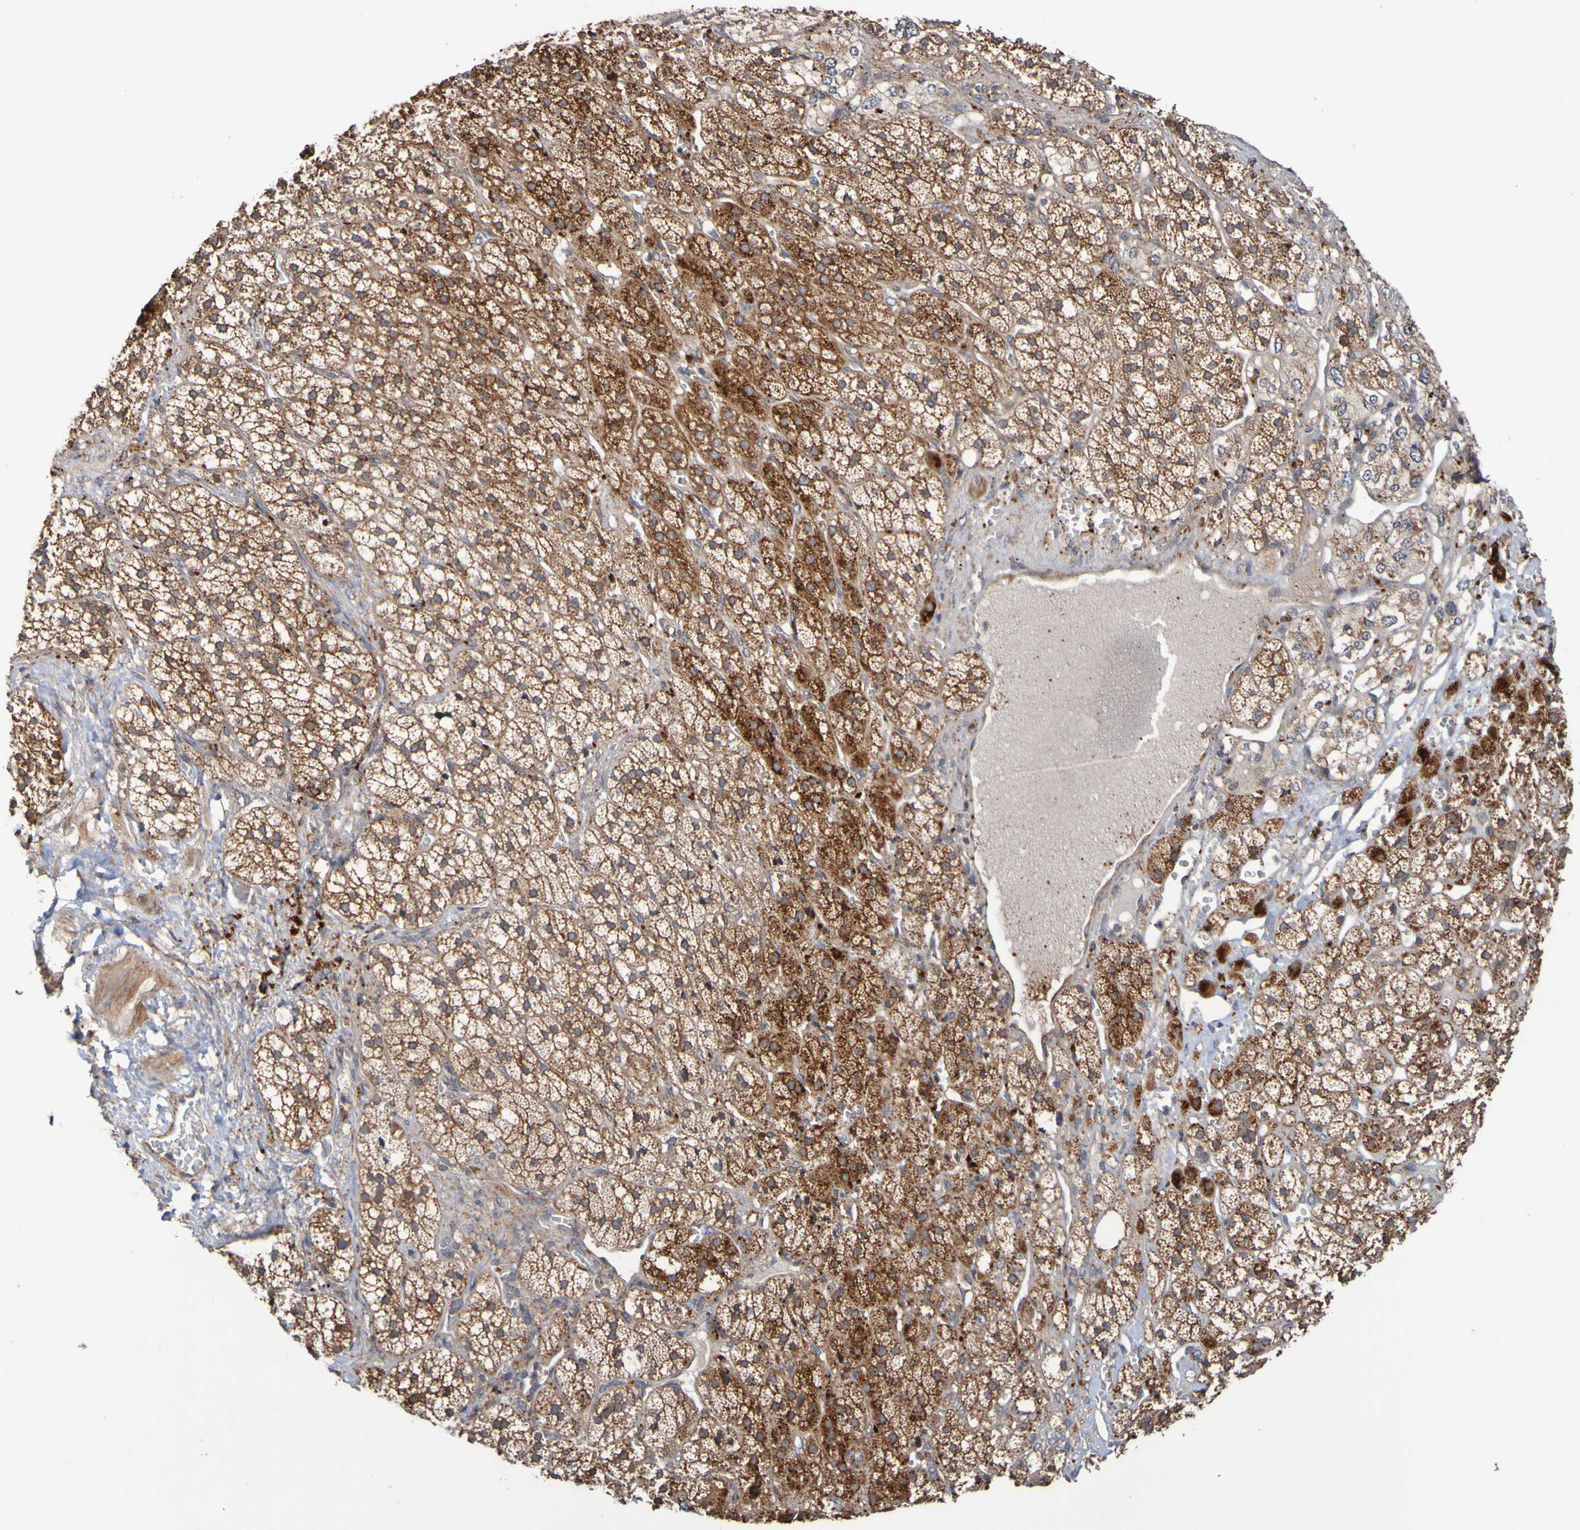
{"staining": {"intensity": "strong", "quantity": ">75%", "location": "cytoplasmic/membranous"}, "tissue": "adrenal gland", "cell_type": "Glandular cells", "image_type": "normal", "snomed": [{"axis": "morphology", "description": "Normal tissue, NOS"}, {"axis": "topography", "description": "Adrenal gland"}], "caption": "Immunohistochemistry (DAB (3,3'-diaminobenzidine)) staining of unremarkable adrenal gland exhibits strong cytoplasmic/membranous protein positivity in approximately >75% of glandular cells.", "gene": "UCN", "patient": {"sex": "male", "age": 56}}